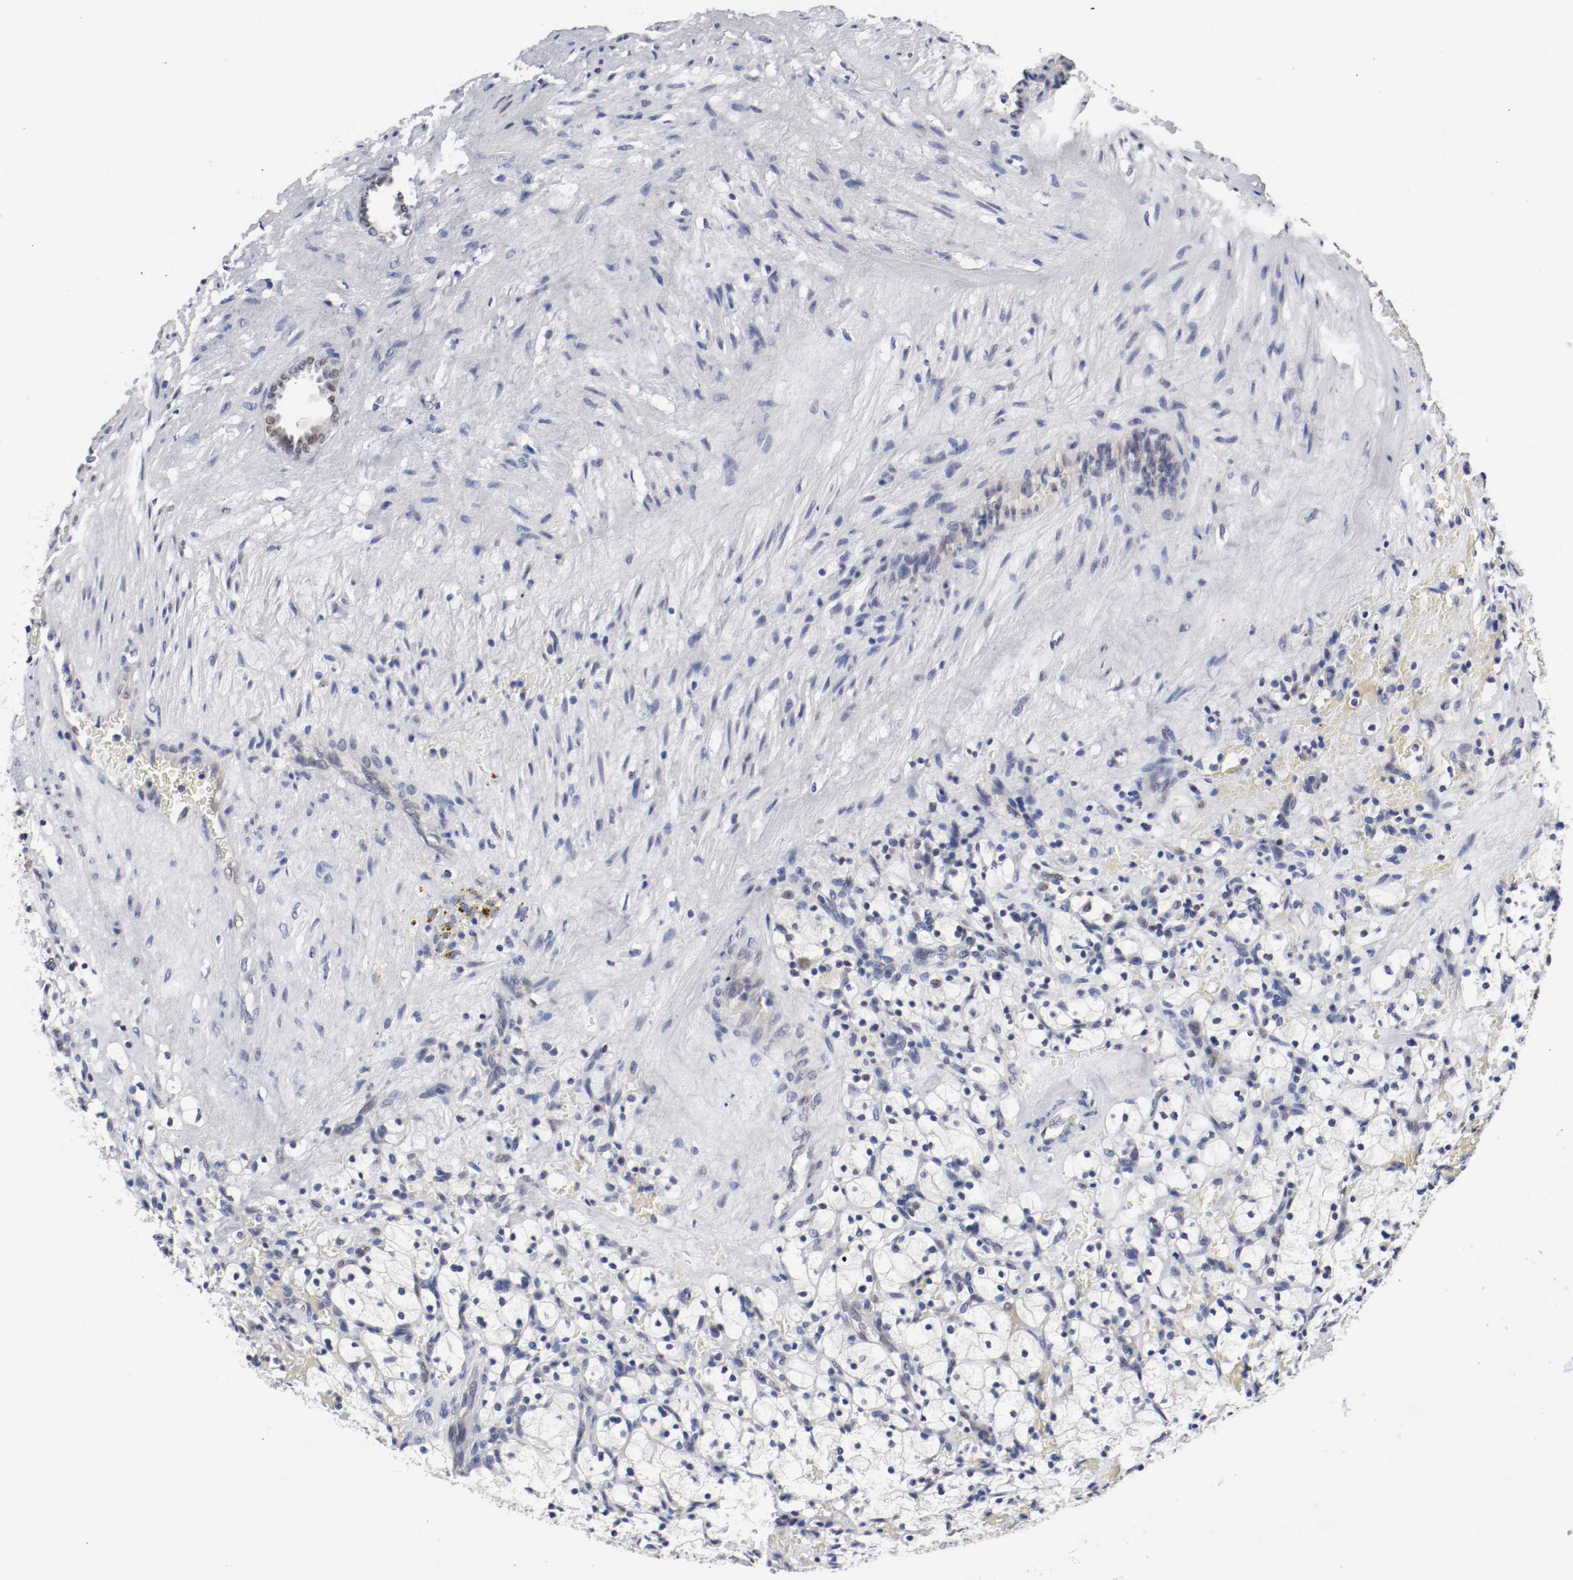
{"staining": {"intensity": "negative", "quantity": "none", "location": "none"}, "tissue": "renal cancer", "cell_type": "Tumor cells", "image_type": "cancer", "snomed": [{"axis": "morphology", "description": "Adenocarcinoma, NOS"}, {"axis": "topography", "description": "Kidney"}], "caption": "DAB (3,3'-diaminobenzidine) immunohistochemical staining of renal cancer (adenocarcinoma) demonstrates no significant positivity in tumor cells.", "gene": "FOSL2", "patient": {"sex": "female", "age": 83}}